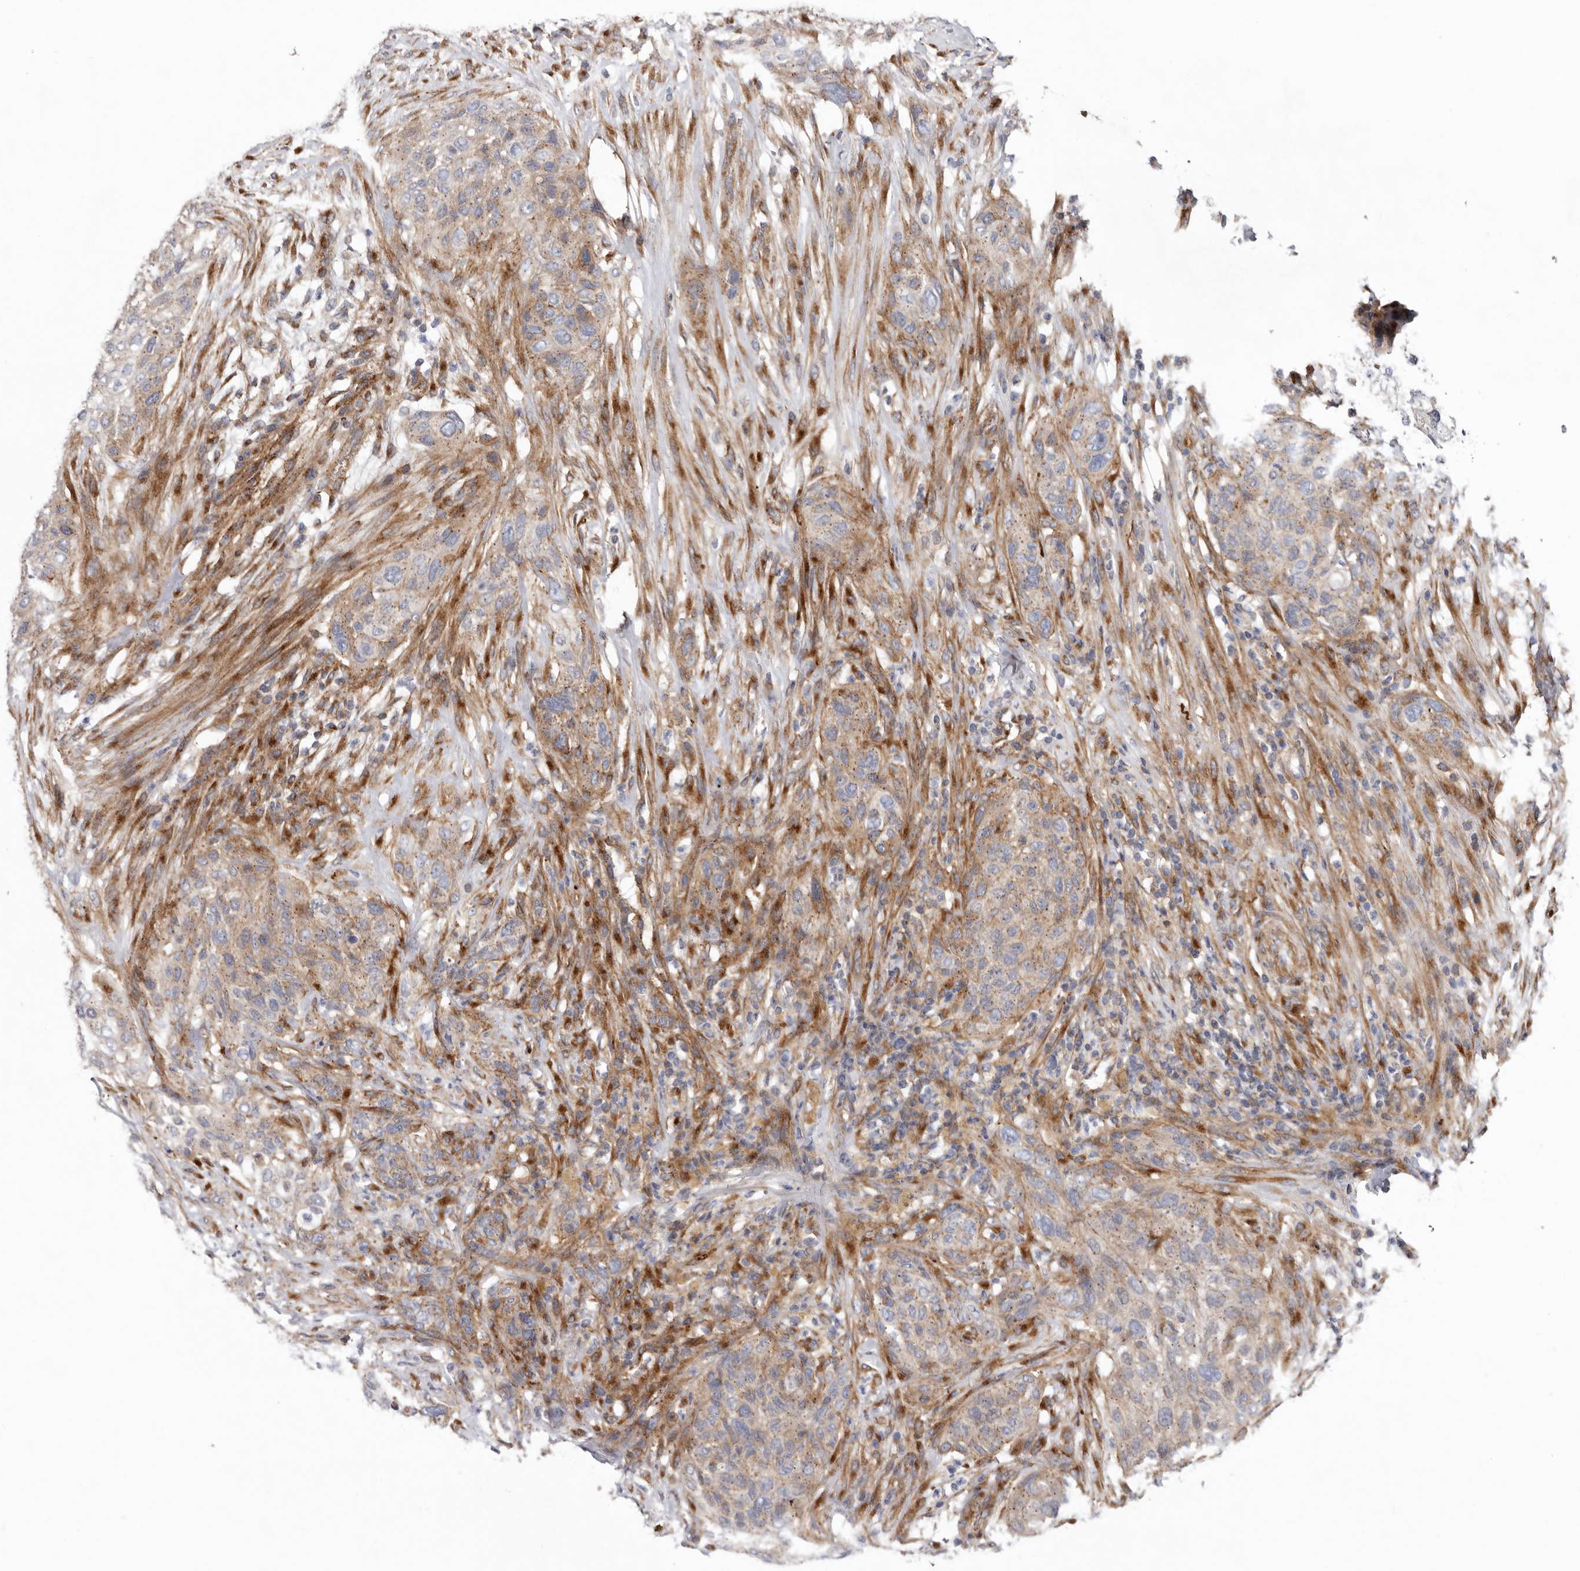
{"staining": {"intensity": "weak", "quantity": ">75%", "location": "cytoplasmic/membranous"}, "tissue": "urothelial cancer", "cell_type": "Tumor cells", "image_type": "cancer", "snomed": [{"axis": "morphology", "description": "Urothelial carcinoma, High grade"}, {"axis": "topography", "description": "Urinary bladder"}], "caption": "IHC photomicrograph of human urothelial cancer stained for a protein (brown), which demonstrates low levels of weak cytoplasmic/membranous positivity in approximately >75% of tumor cells.", "gene": "LUZP1", "patient": {"sex": "male", "age": 35}}